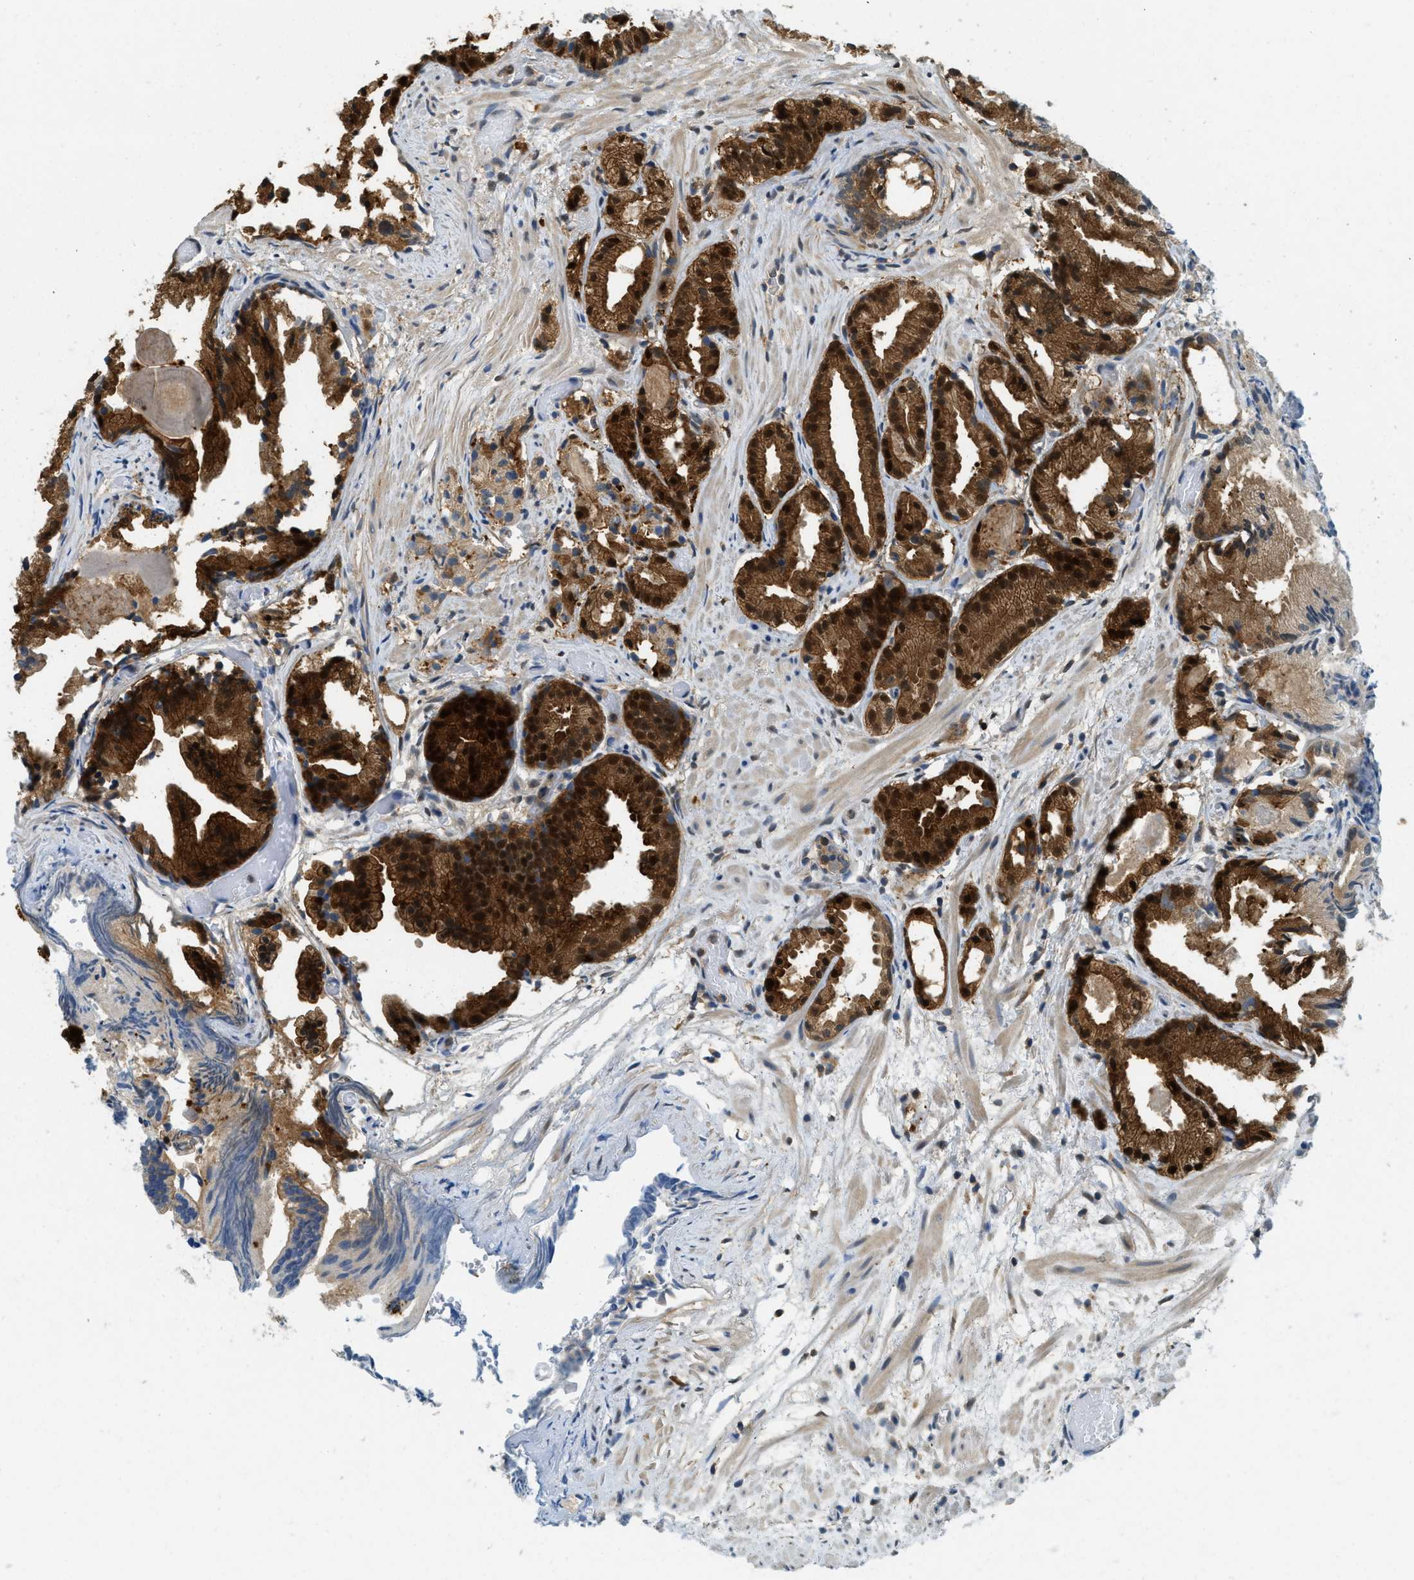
{"staining": {"intensity": "strong", "quantity": ">75%", "location": "cytoplasmic/membranous,nuclear"}, "tissue": "prostate cancer", "cell_type": "Tumor cells", "image_type": "cancer", "snomed": [{"axis": "morphology", "description": "Adenocarcinoma, Low grade"}, {"axis": "topography", "description": "Prostate"}], "caption": "Immunohistochemistry (IHC) micrograph of neoplastic tissue: low-grade adenocarcinoma (prostate) stained using immunohistochemistry displays high levels of strong protein expression localized specifically in the cytoplasmic/membranous and nuclear of tumor cells, appearing as a cytoplasmic/membranous and nuclear brown color.", "gene": "GMPPB", "patient": {"sex": "male", "age": 89}}